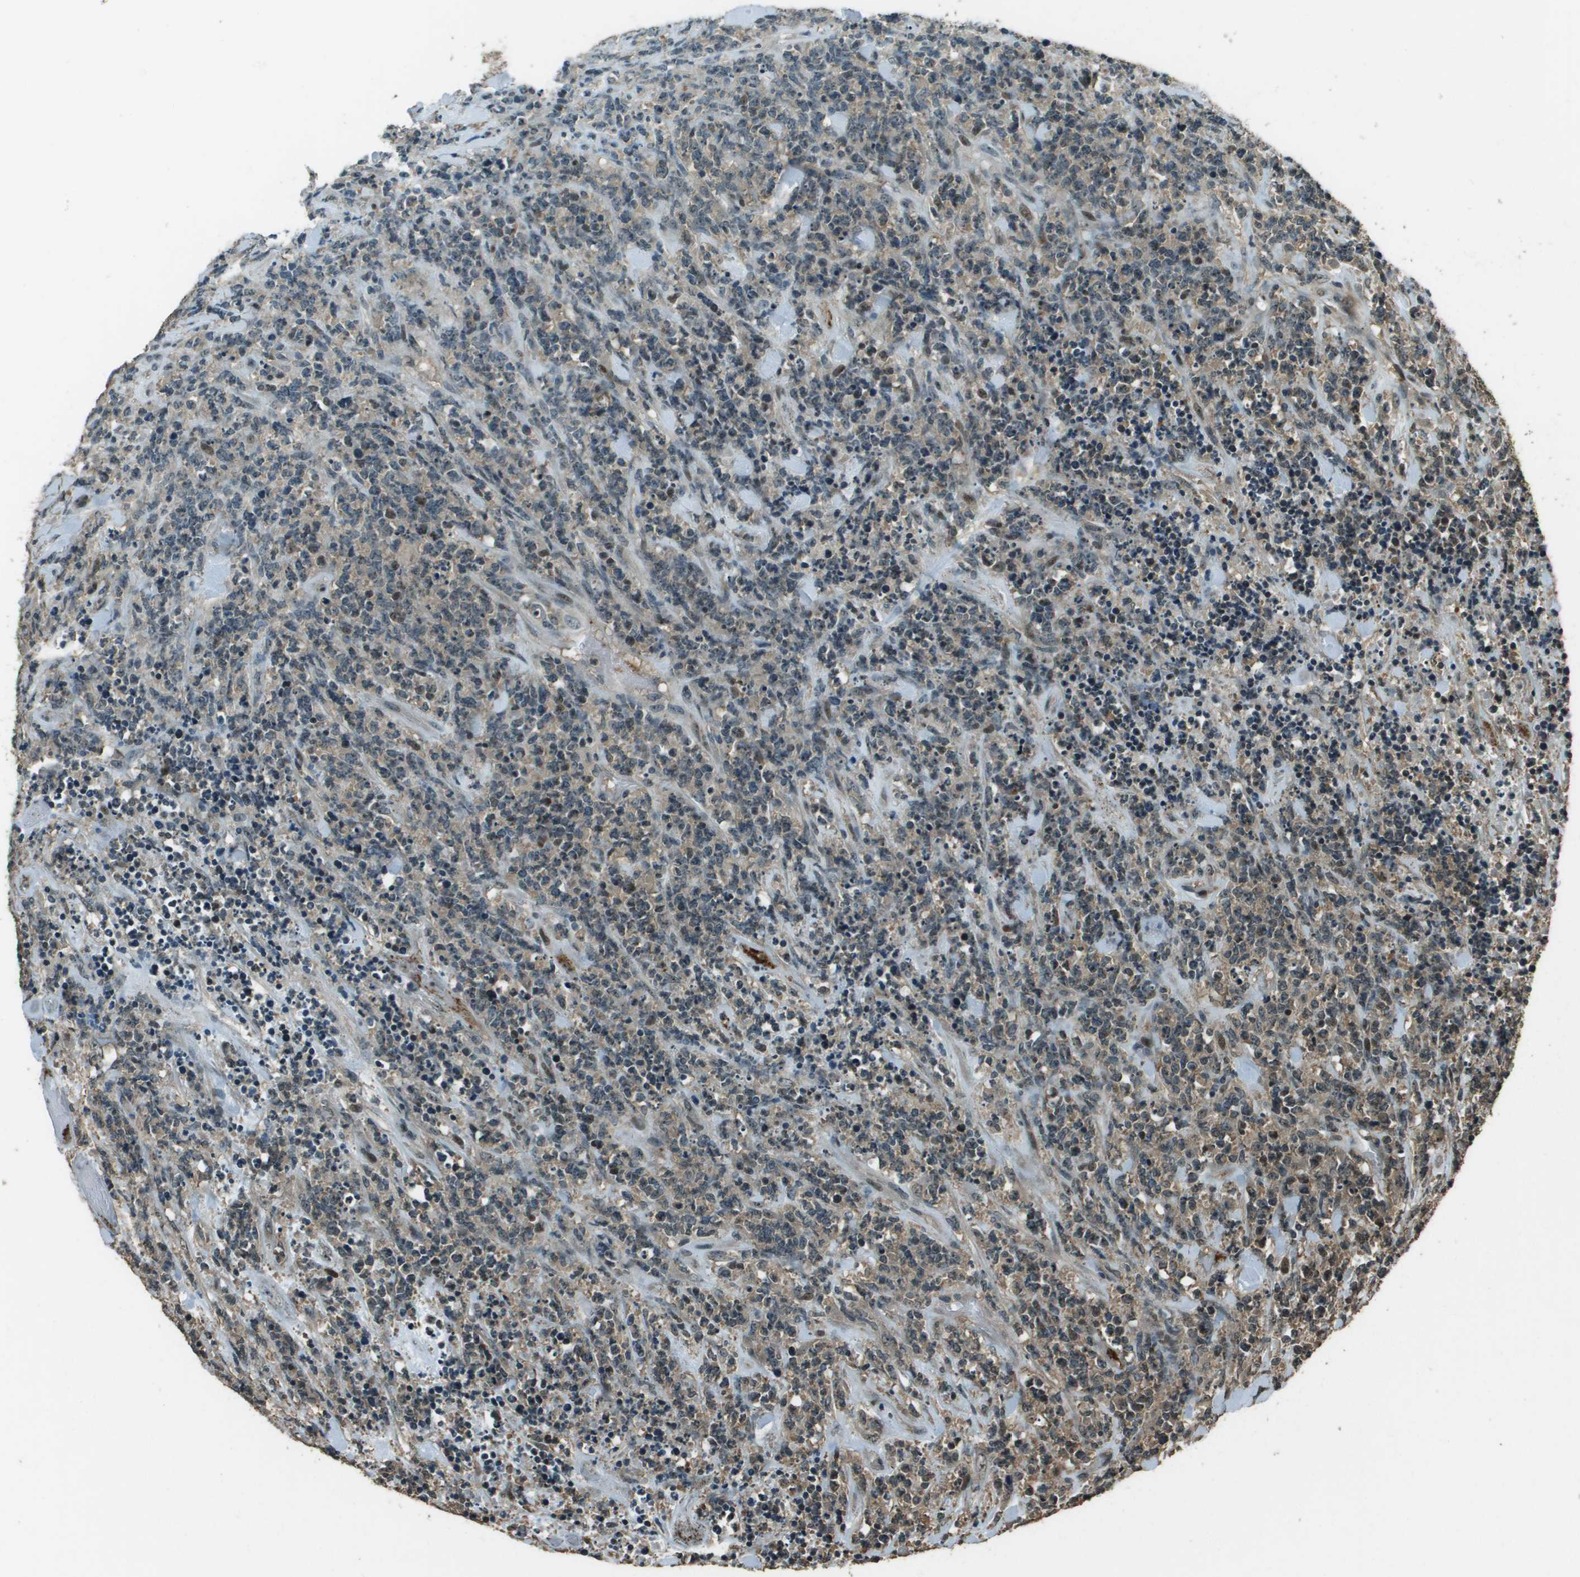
{"staining": {"intensity": "weak", "quantity": "25%-75%", "location": "cytoplasmic/membranous"}, "tissue": "lymphoma", "cell_type": "Tumor cells", "image_type": "cancer", "snomed": [{"axis": "morphology", "description": "Malignant lymphoma, non-Hodgkin's type, High grade"}, {"axis": "topography", "description": "Soft tissue"}], "caption": "Weak cytoplasmic/membranous protein positivity is appreciated in about 25%-75% of tumor cells in high-grade malignant lymphoma, non-Hodgkin's type.", "gene": "SDC3", "patient": {"sex": "male", "age": 18}}